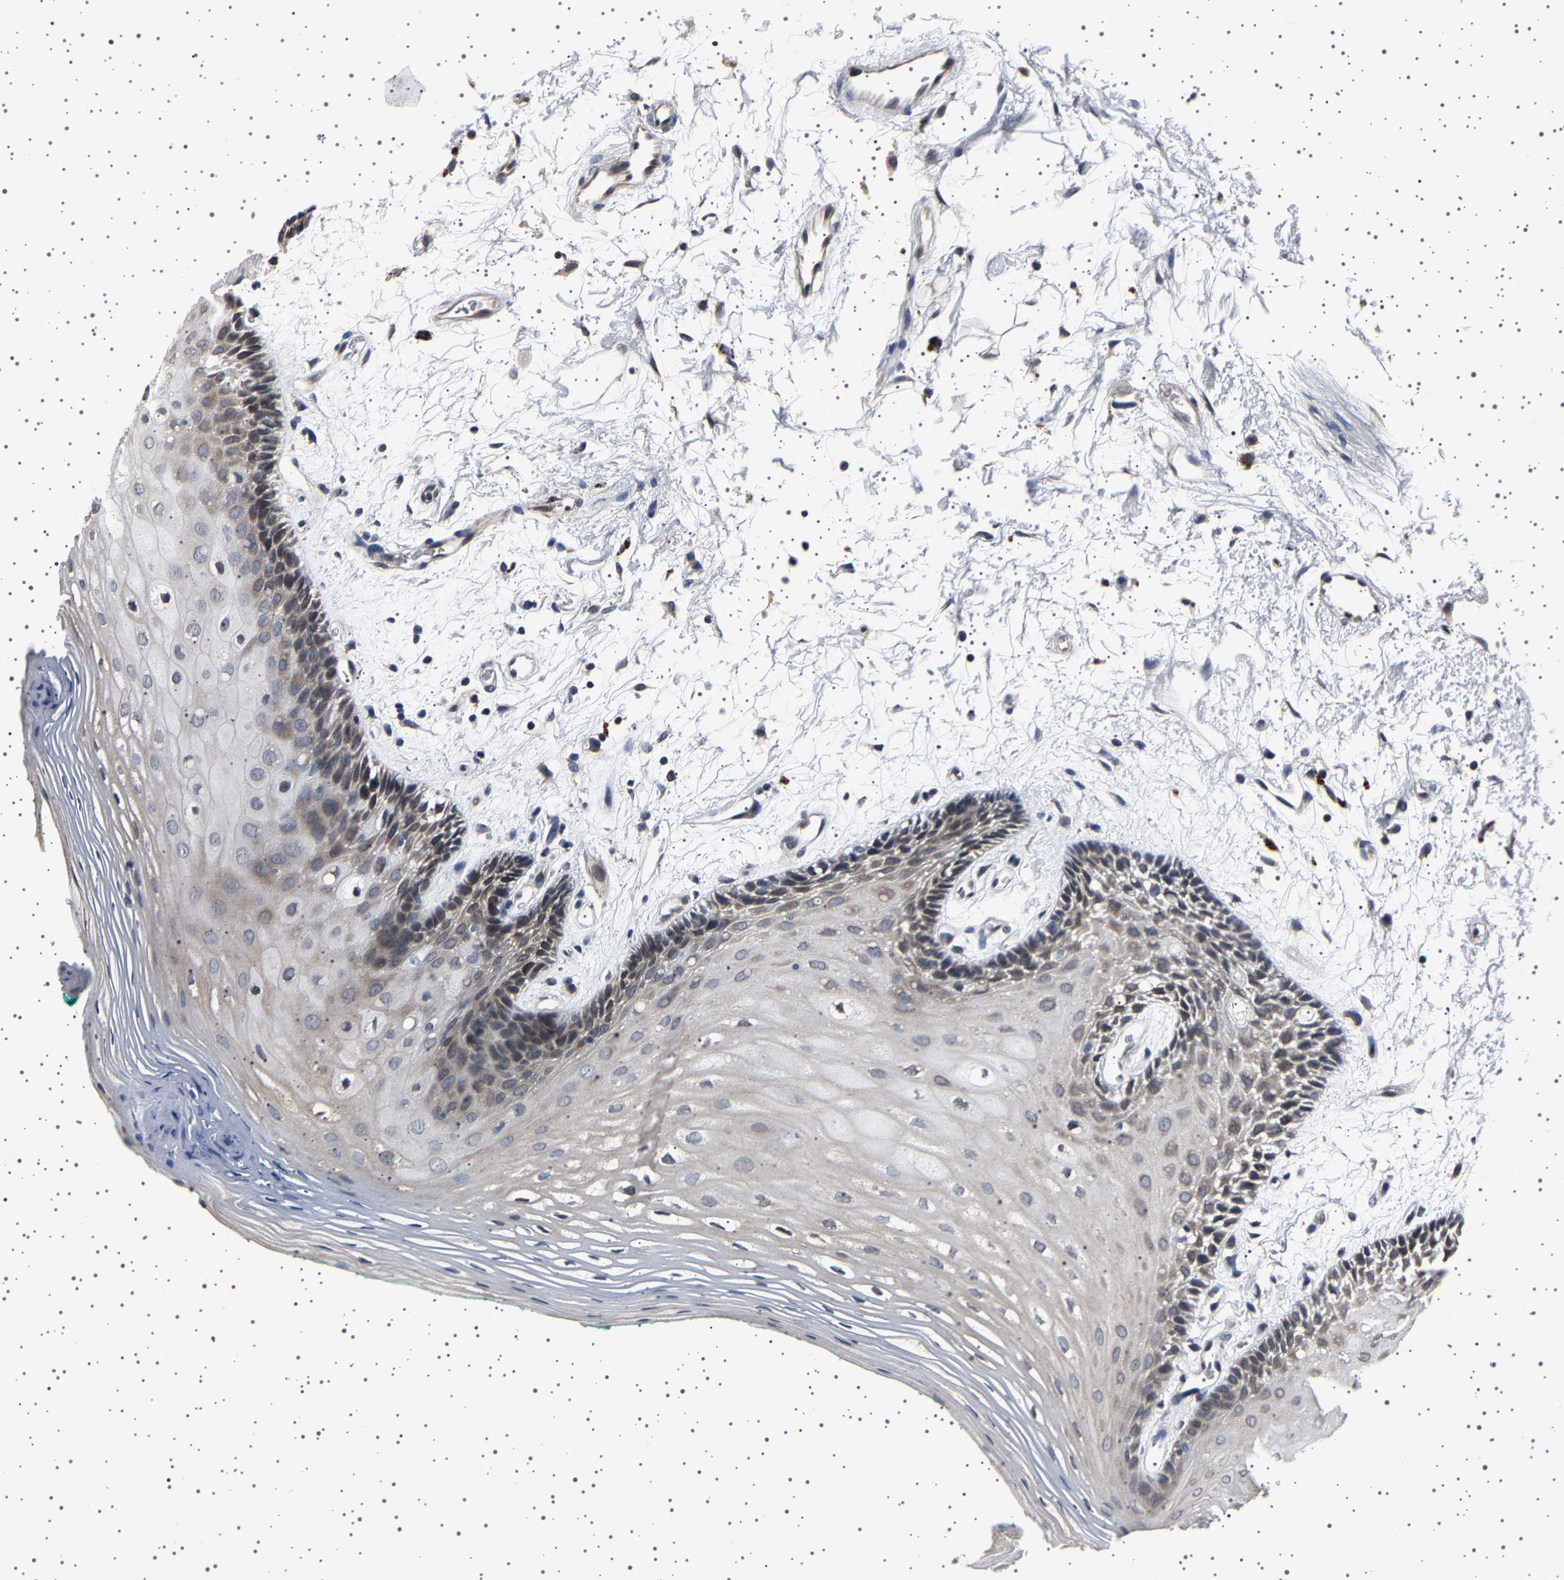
{"staining": {"intensity": "weak", "quantity": "<25%", "location": "cytoplasmic/membranous"}, "tissue": "oral mucosa", "cell_type": "Squamous epithelial cells", "image_type": "normal", "snomed": [{"axis": "morphology", "description": "Normal tissue, NOS"}, {"axis": "topography", "description": "Skeletal muscle"}, {"axis": "topography", "description": "Oral tissue"}, {"axis": "topography", "description": "Peripheral nerve tissue"}], "caption": "This is an immunohistochemistry image of unremarkable oral mucosa. There is no staining in squamous epithelial cells.", "gene": "IL10RB", "patient": {"sex": "female", "age": 84}}